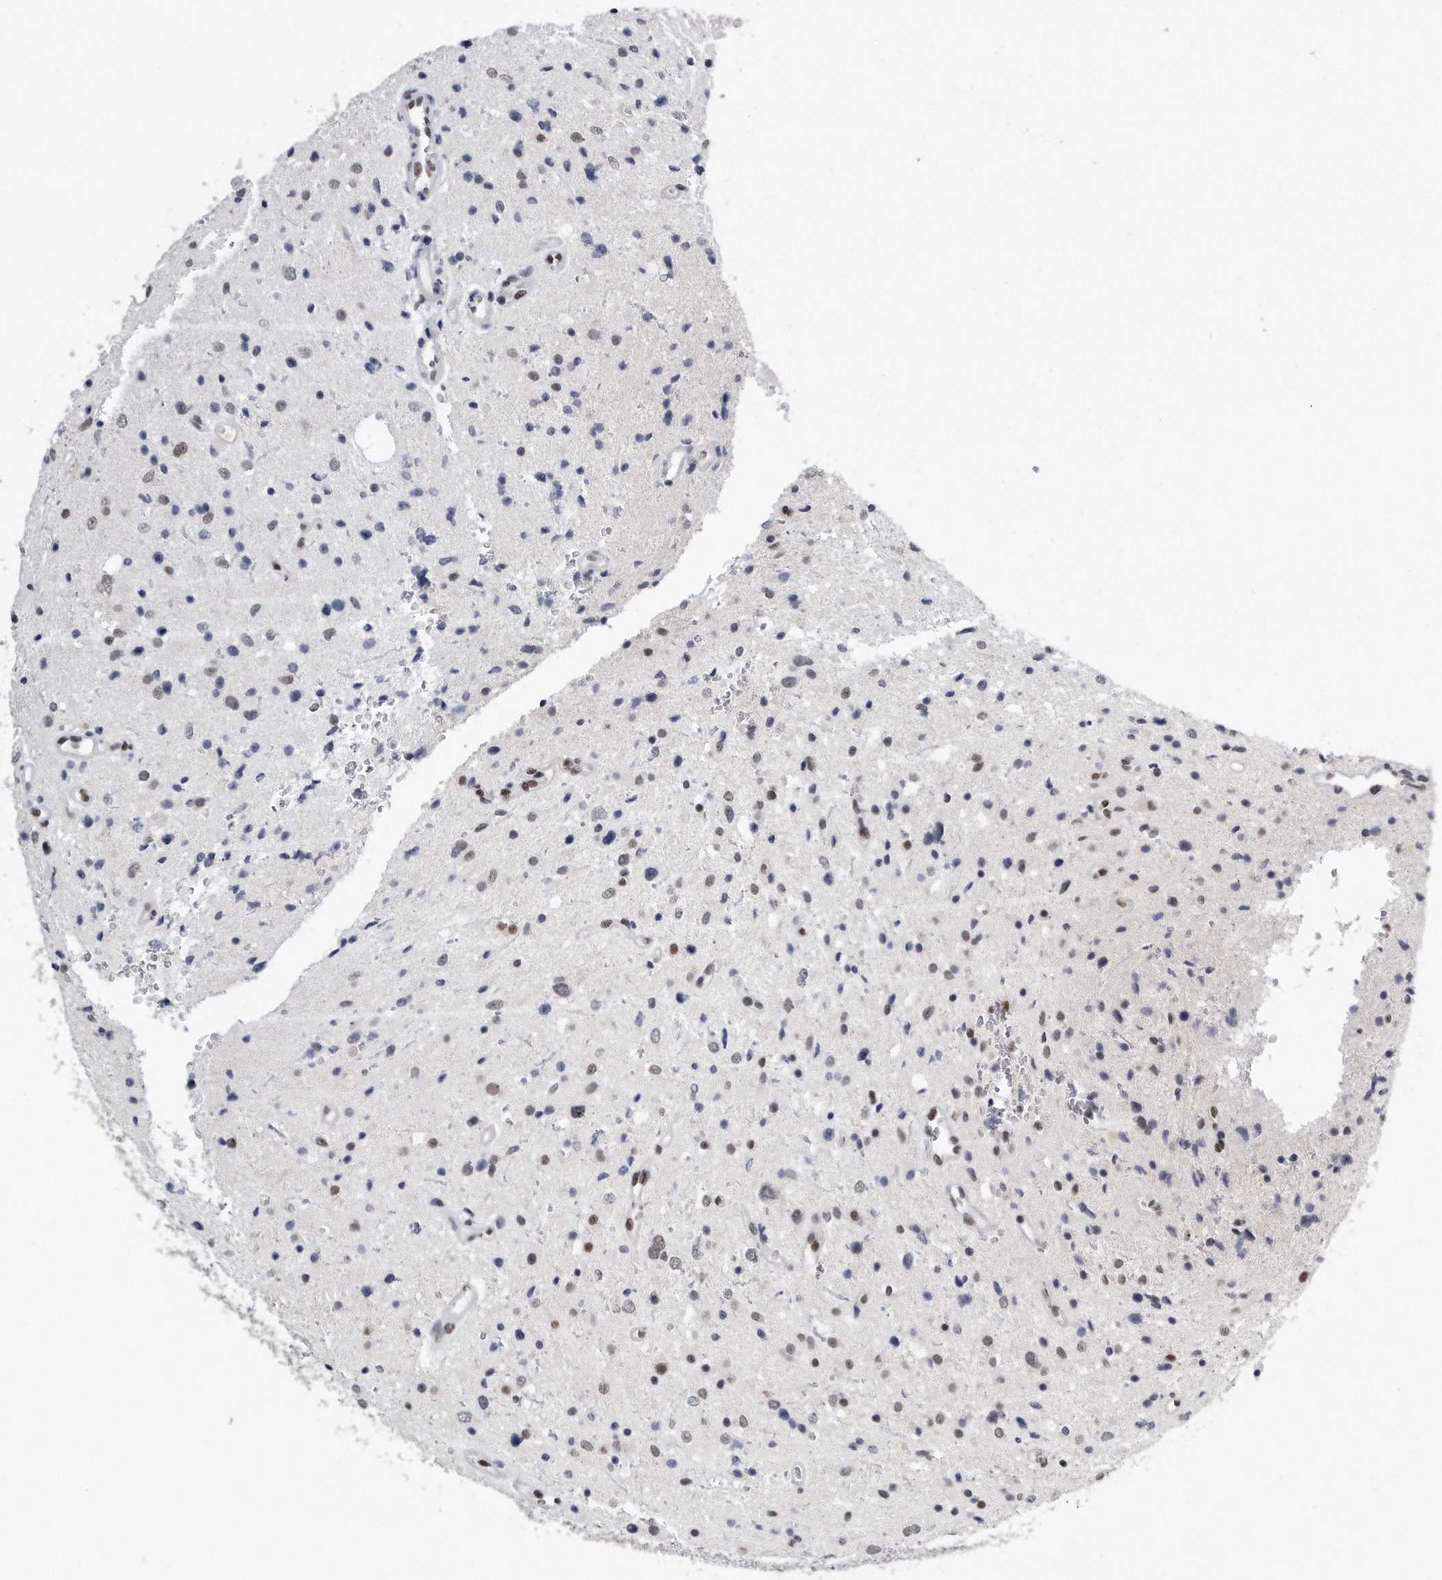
{"staining": {"intensity": "moderate", "quantity": "<25%", "location": "nuclear"}, "tissue": "glioma", "cell_type": "Tumor cells", "image_type": "cancer", "snomed": [{"axis": "morphology", "description": "Glioma, malignant, Low grade"}, {"axis": "topography", "description": "Brain"}], "caption": "IHC of human malignant low-grade glioma displays low levels of moderate nuclear positivity in approximately <25% of tumor cells.", "gene": "CTBP2", "patient": {"sex": "female", "age": 37}}